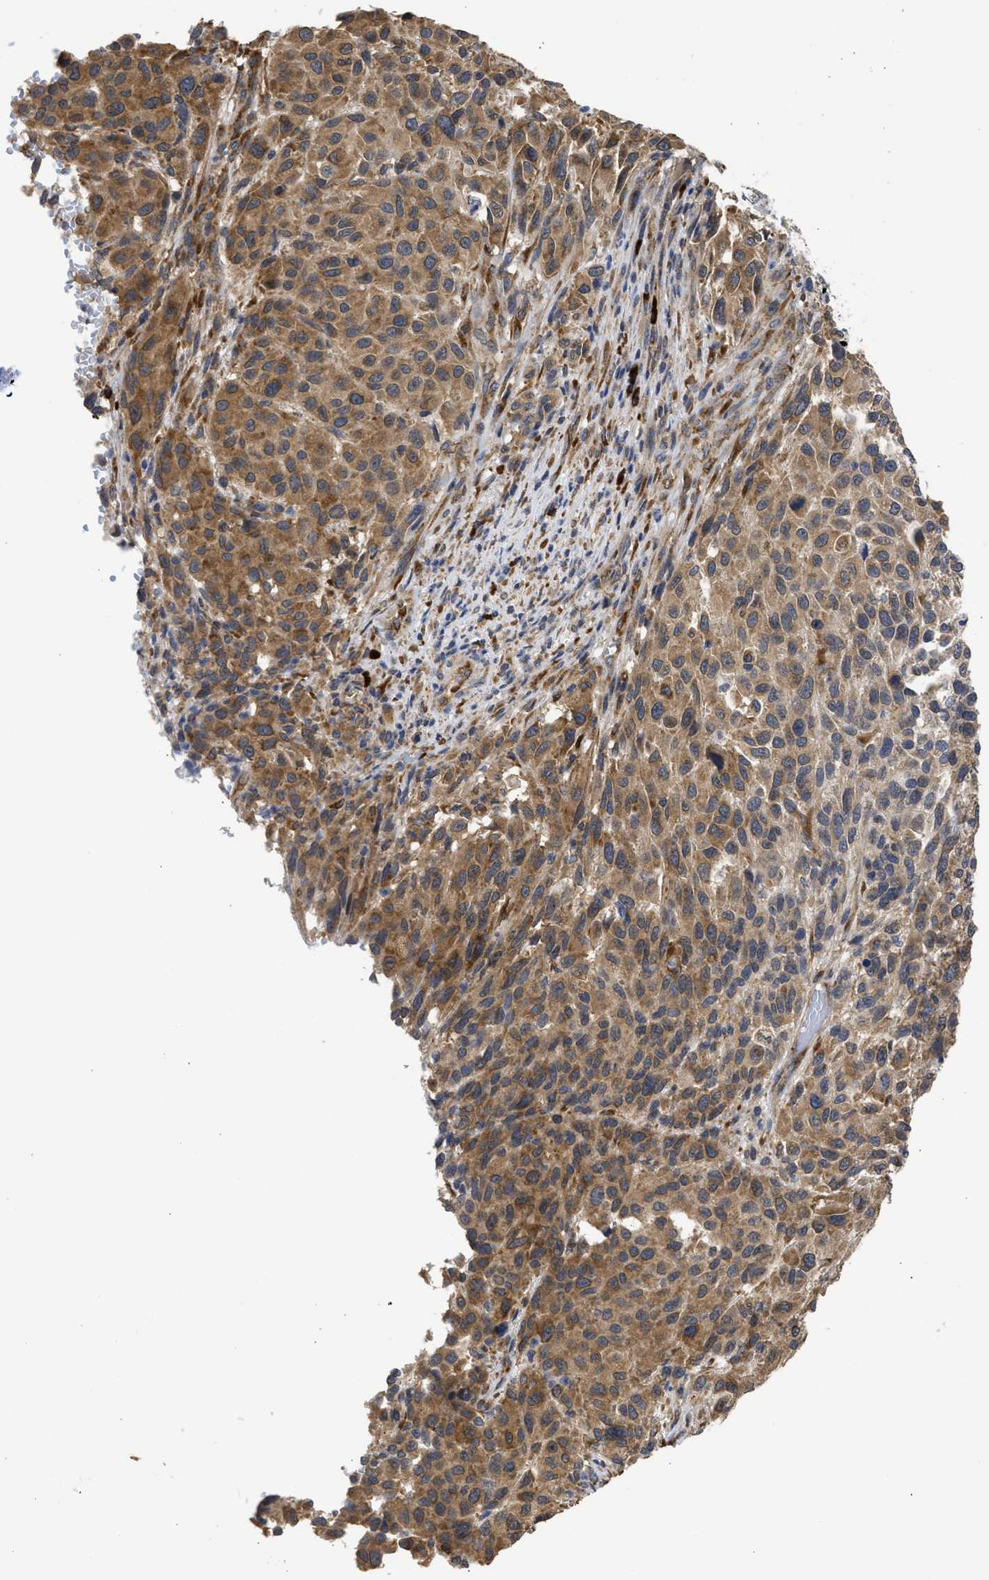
{"staining": {"intensity": "moderate", "quantity": ">75%", "location": "cytoplasmic/membranous"}, "tissue": "melanoma", "cell_type": "Tumor cells", "image_type": "cancer", "snomed": [{"axis": "morphology", "description": "Malignant melanoma, Metastatic site"}, {"axis": "topography", "description": "Lymph node"}], "caption": "Tumor cells exhibit medium levels of moderate cytoplasmic/membranous positivity in approximately >75% of cells in human malignant melanoma (metastatic site).", "gene": "DNAJC1", "patient": {"sex": "male", "age": 61}}